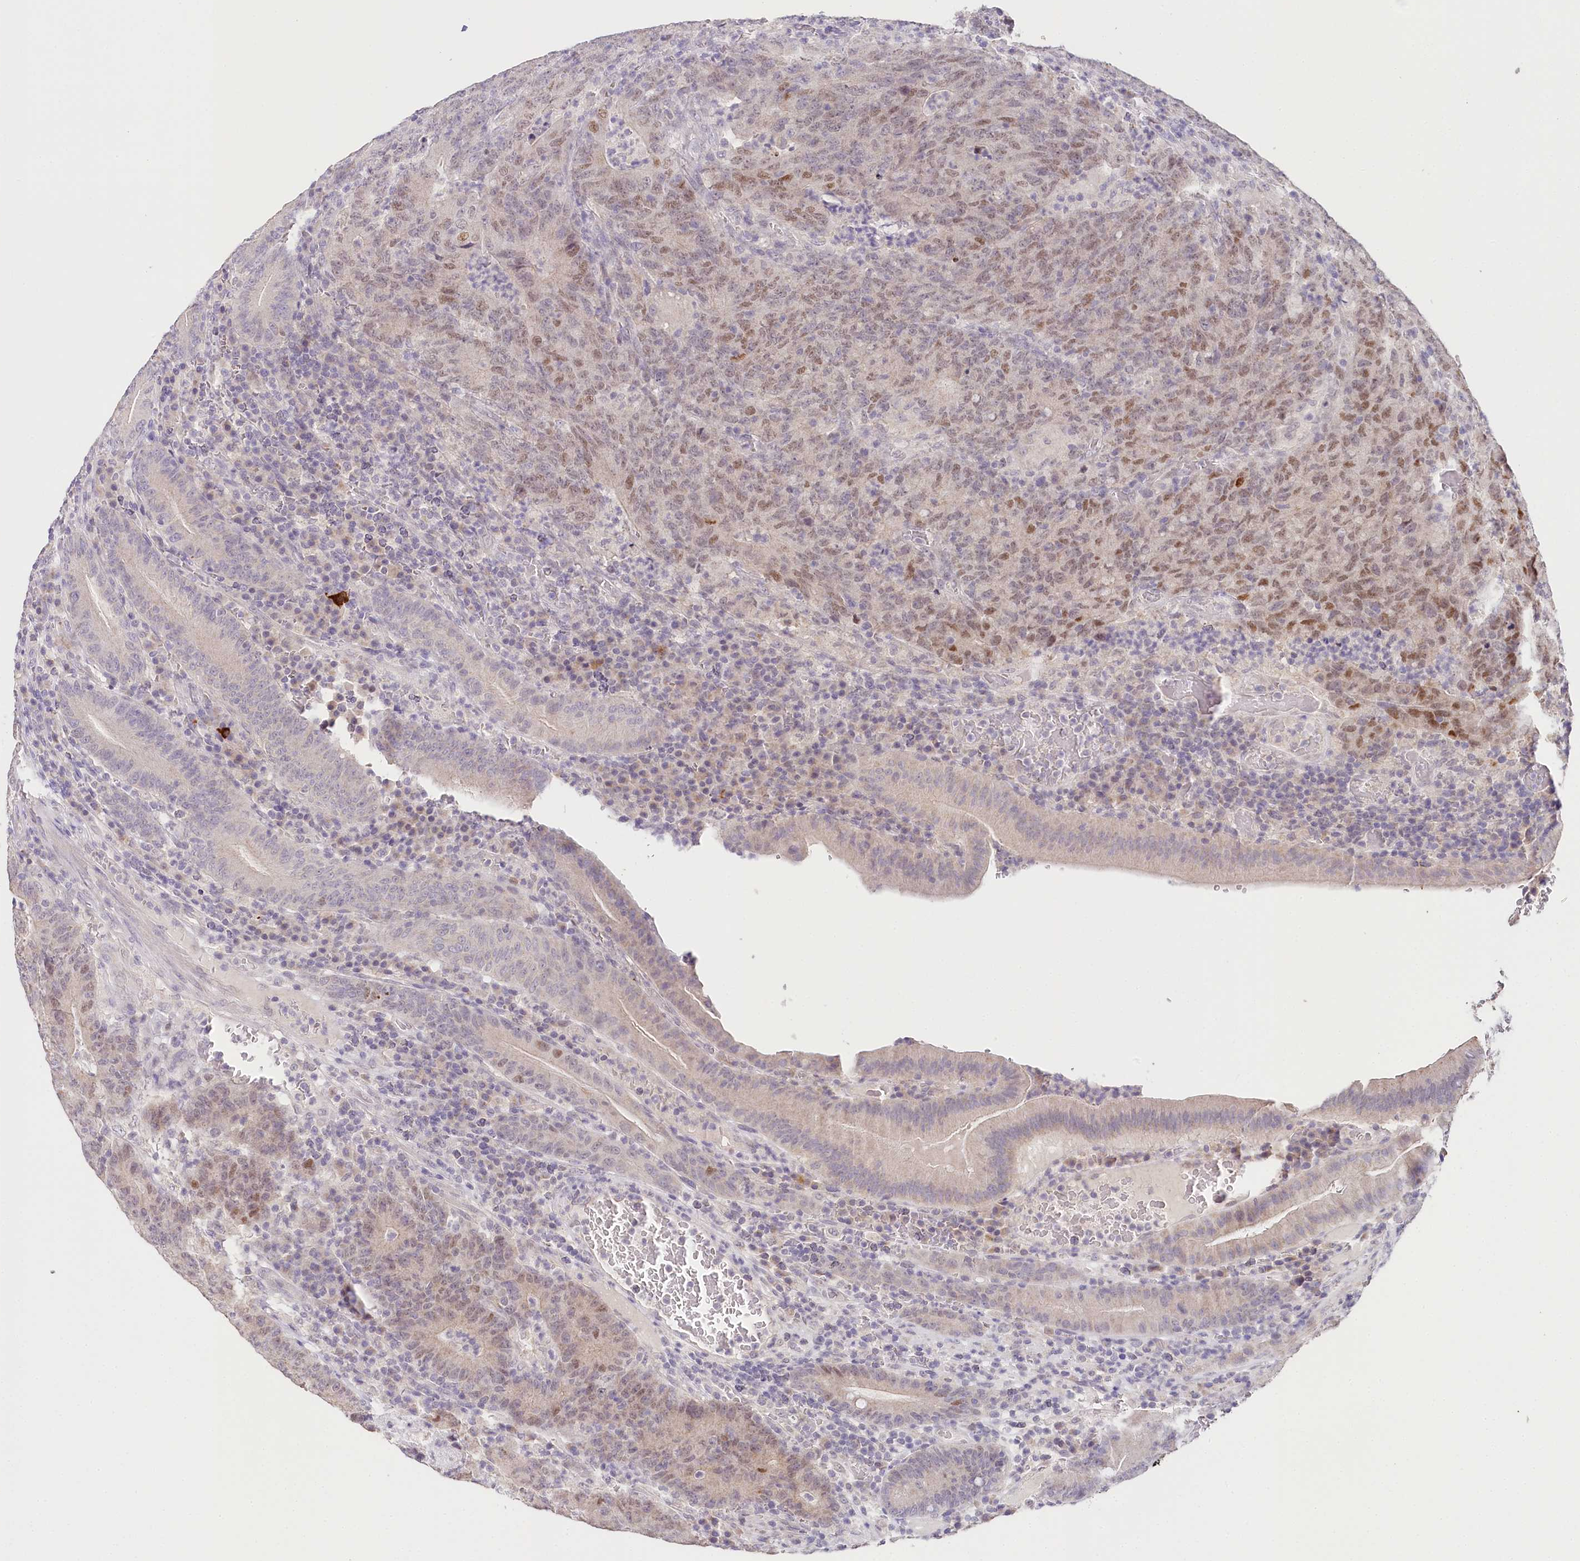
{"staining": {"intensity": "moderate", "quantity": "25%-75%", "location": "nuclear"}, "tissue": "colorectal cancer", "cell_type": "Tumor cells", "image_type": "cancer", "snomed": [{"axis": "morphology", "description": "Normal tissue, NOS"}, {"axis": "morphology", "description": "Adenocarcinoma, NOS"}, {"axis": "topography", "description": "Colon"}], "caption": "A brown stain shows moderate nuclear positivity of a protein in colorectal adenocarcinoma tumor cells. Using DAB (brown) and hematoxylin (blue) stains, captured at high magnification using brightfield microscopy.", "gene": "TP53", "patient": {"sex": "female", "age": 75}}